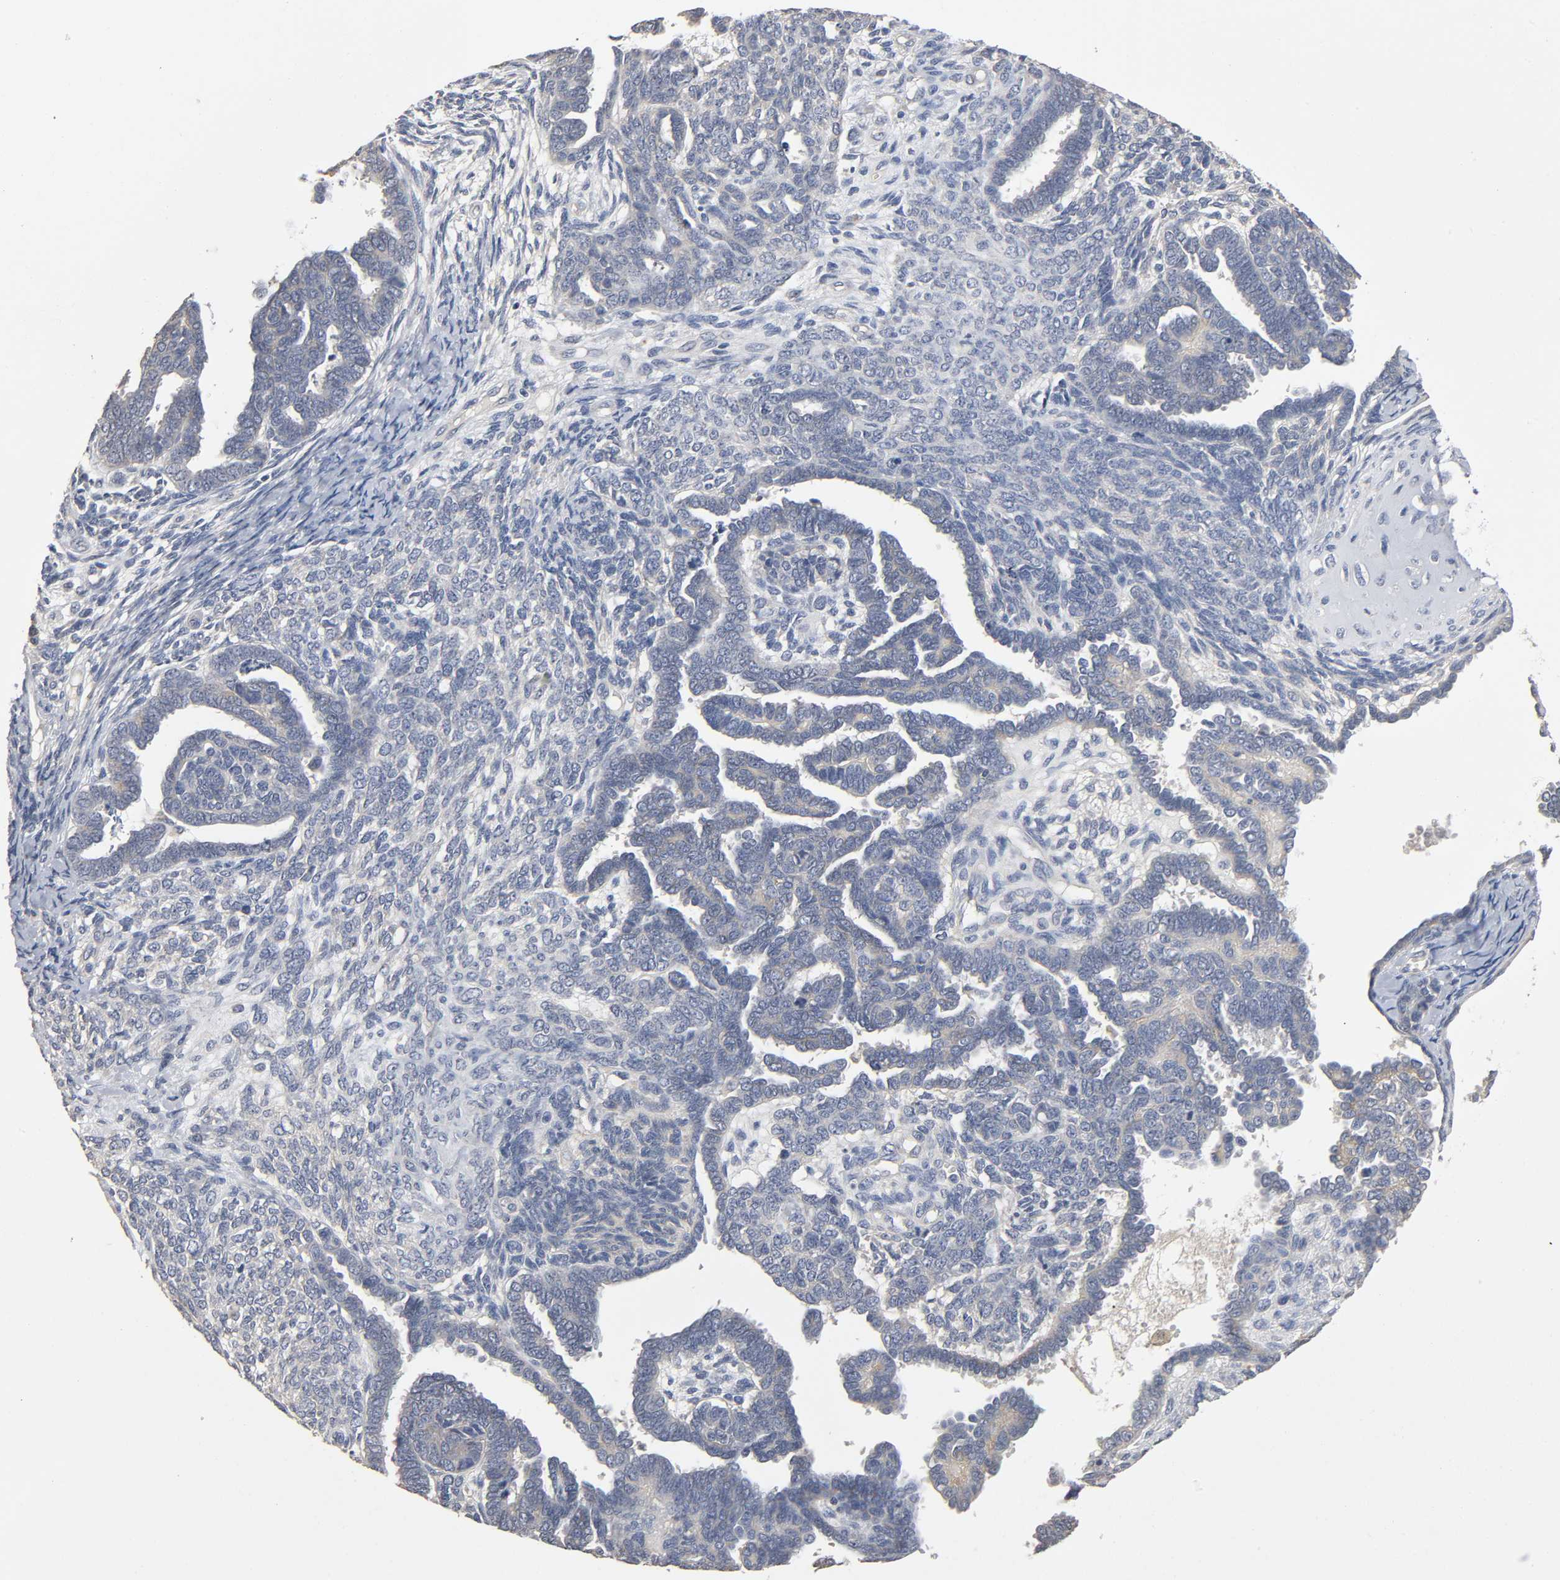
{"staining": {"intensity": "weak", "quantity": "<25%", "location": "cytoplasmic/membranous"}, "tissue": "endometrial cancer", "cell_type": "Tumor cells", "image_type": "cancer", "snomed": [{"axis": "morphology", "description": "Neoplasm, malignant, NOS"}, {"axis": "topography", "description": "Endometrium"}], "caption": "This micrograph is of endometrial cancer stained with immunohistochemistry to label a protein in brown with the nuclei are counter-stained blue. There is no expression in tumor cells.", "gene": "SLC10A2", "patient": {"sex": "female", "age": 74}}